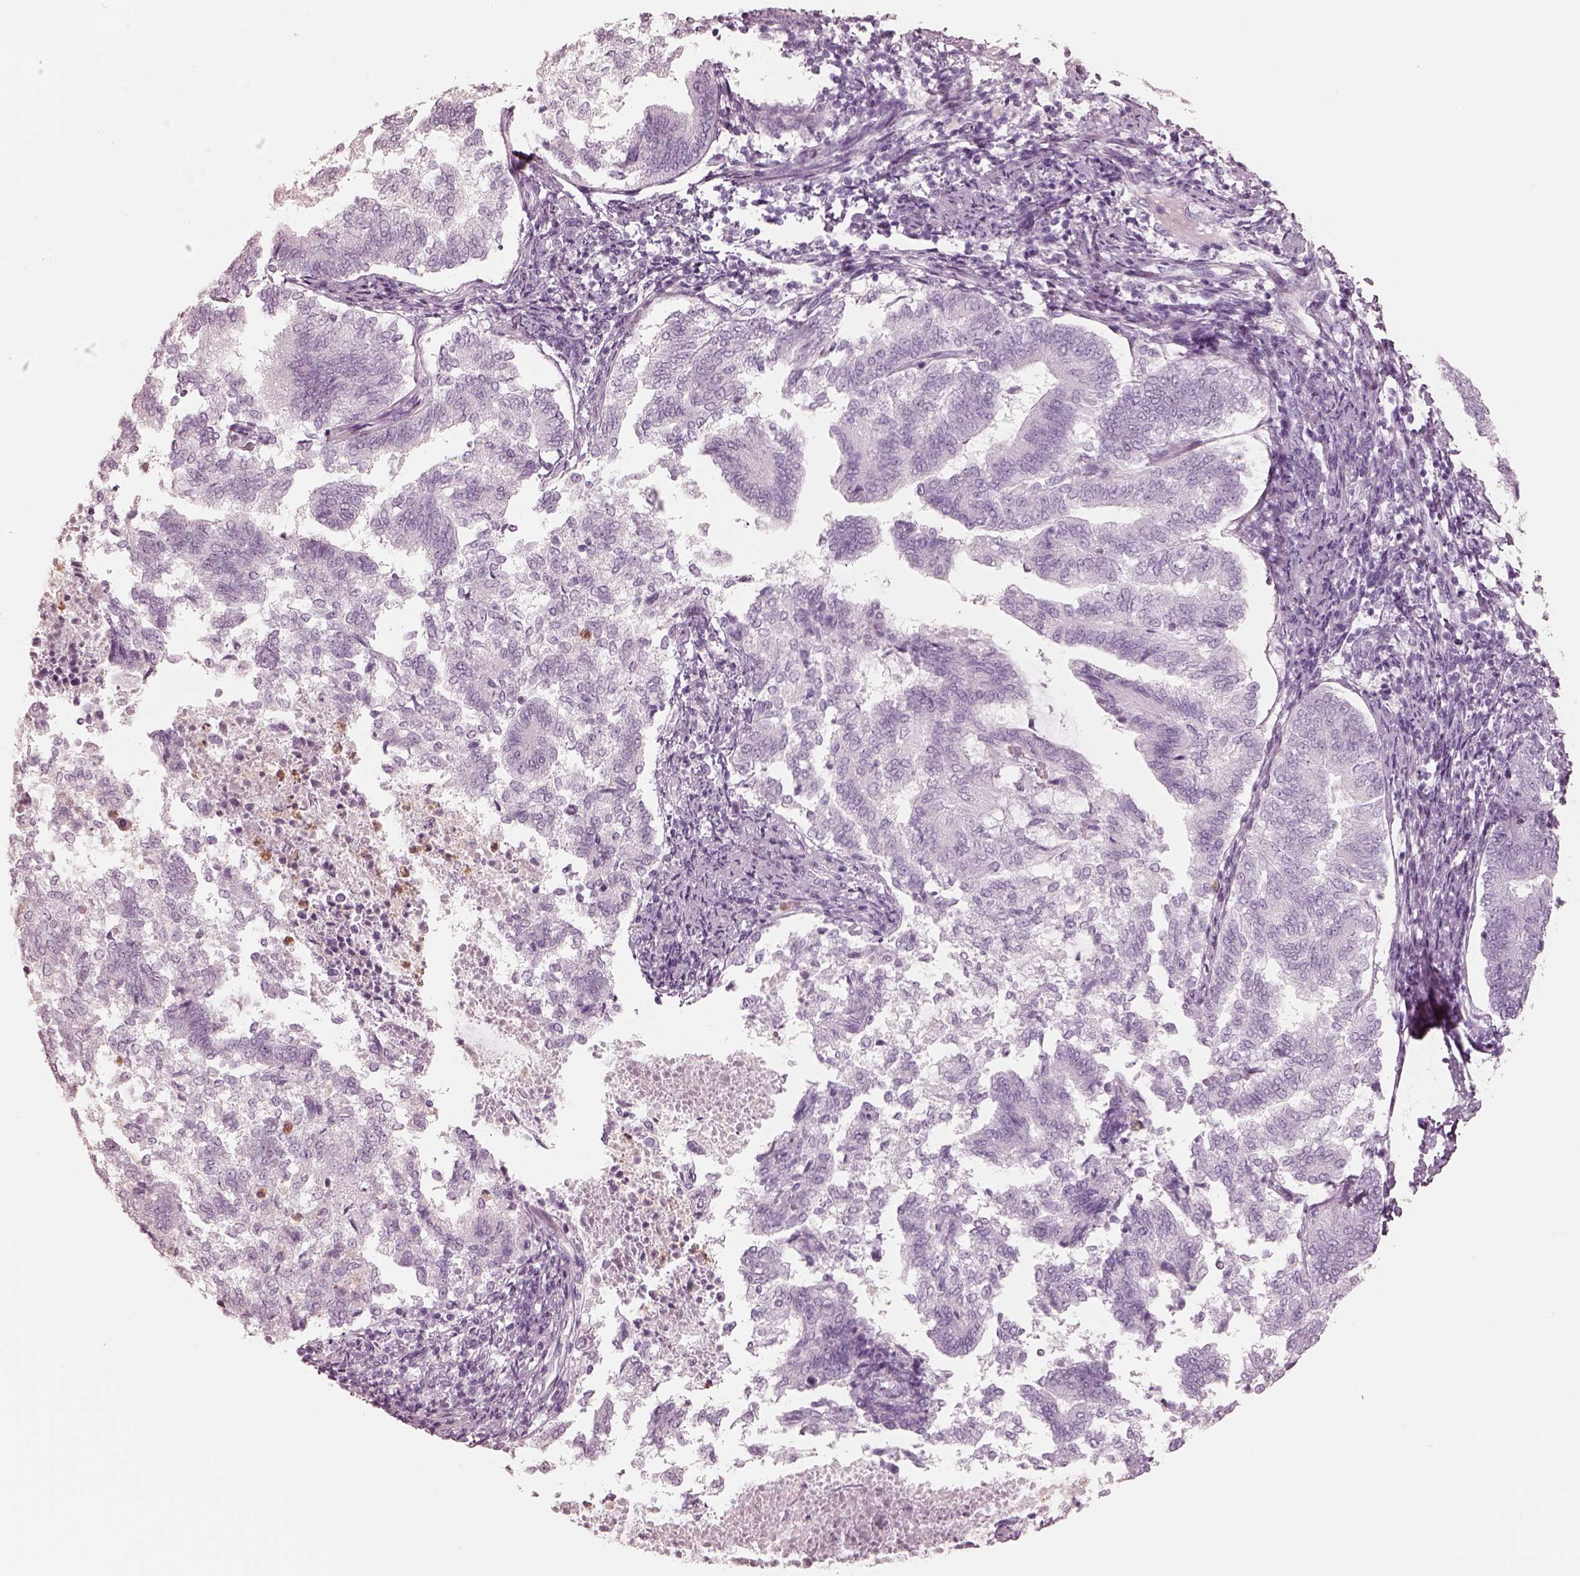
{"staining": {"intensity": "negative", "quantity": "none", "location": "none"}, "tissue": "endometrial cancer", "cell_type": "Tumor cells", "image_type": "cancer", "snomed": [{"axis": "morphology", "description": "Adenocarcinoma, NOS"}, {"axis": "topography", "description": "Endometrium"}], "caption": "Image shows no protein positivity in tumor cells of endometrial cancer tissue.", "gene": "ELANE", "patient": {"sex": "female", "age": 65}}